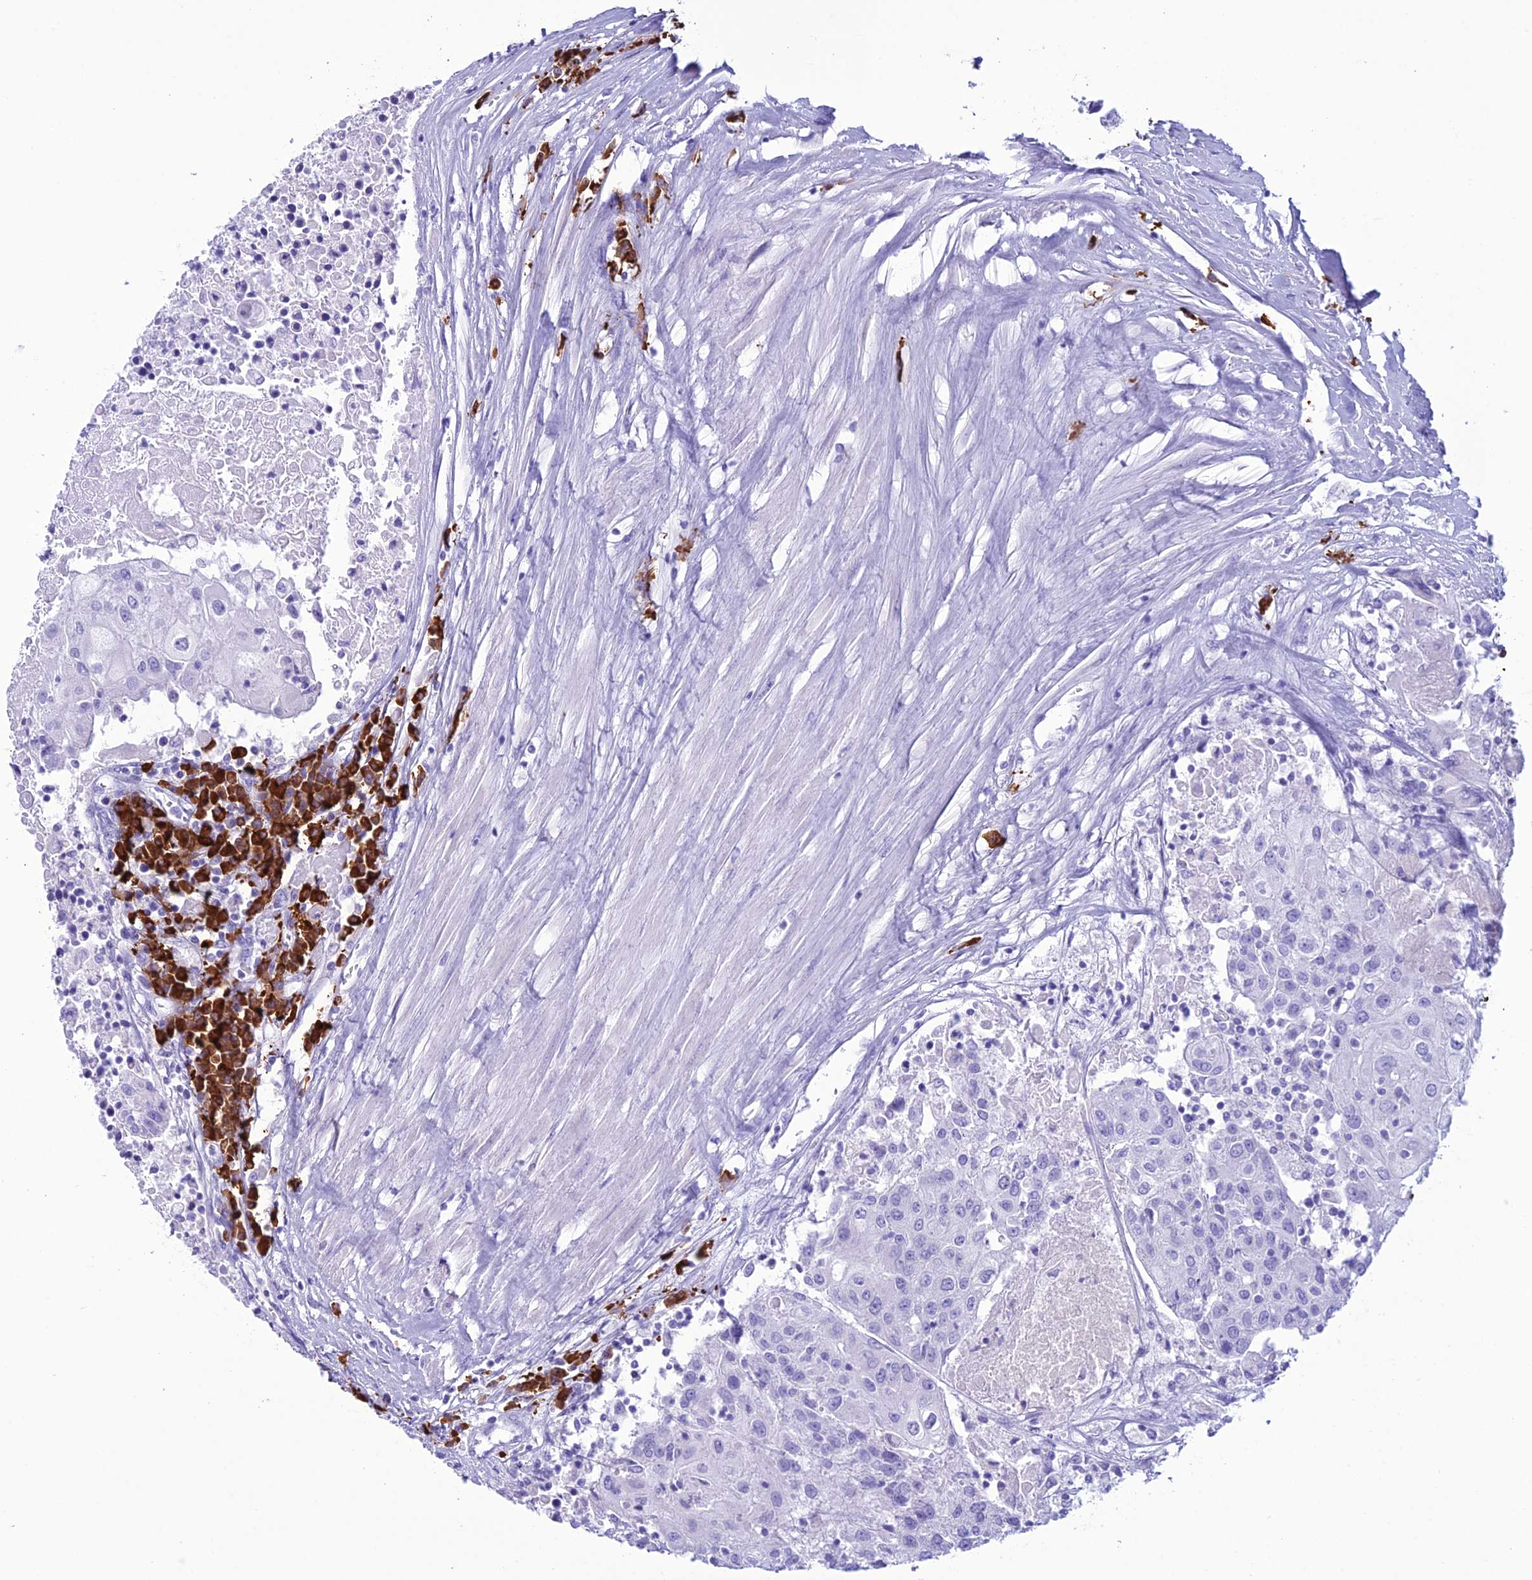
{"staining": {"intensity": "negative", "quantity": "none", "location": "none"}, "tissue": "urothelial cancer", "cell_type": "Tumor cells", "image_type": "cancer", "snomed": [{"axis": "morphology", "description": "Urothelial carcinoma, High grade"}, {"axis": "topography", "description": "Urinary bladder"}], "caption": "Human urothelial carcinoma (high-grade) stained for a protein using IHC exhibits no positivity in tumor cells.", "gene": "MZB1", "patient": {"sex": "female", "age": 85}}